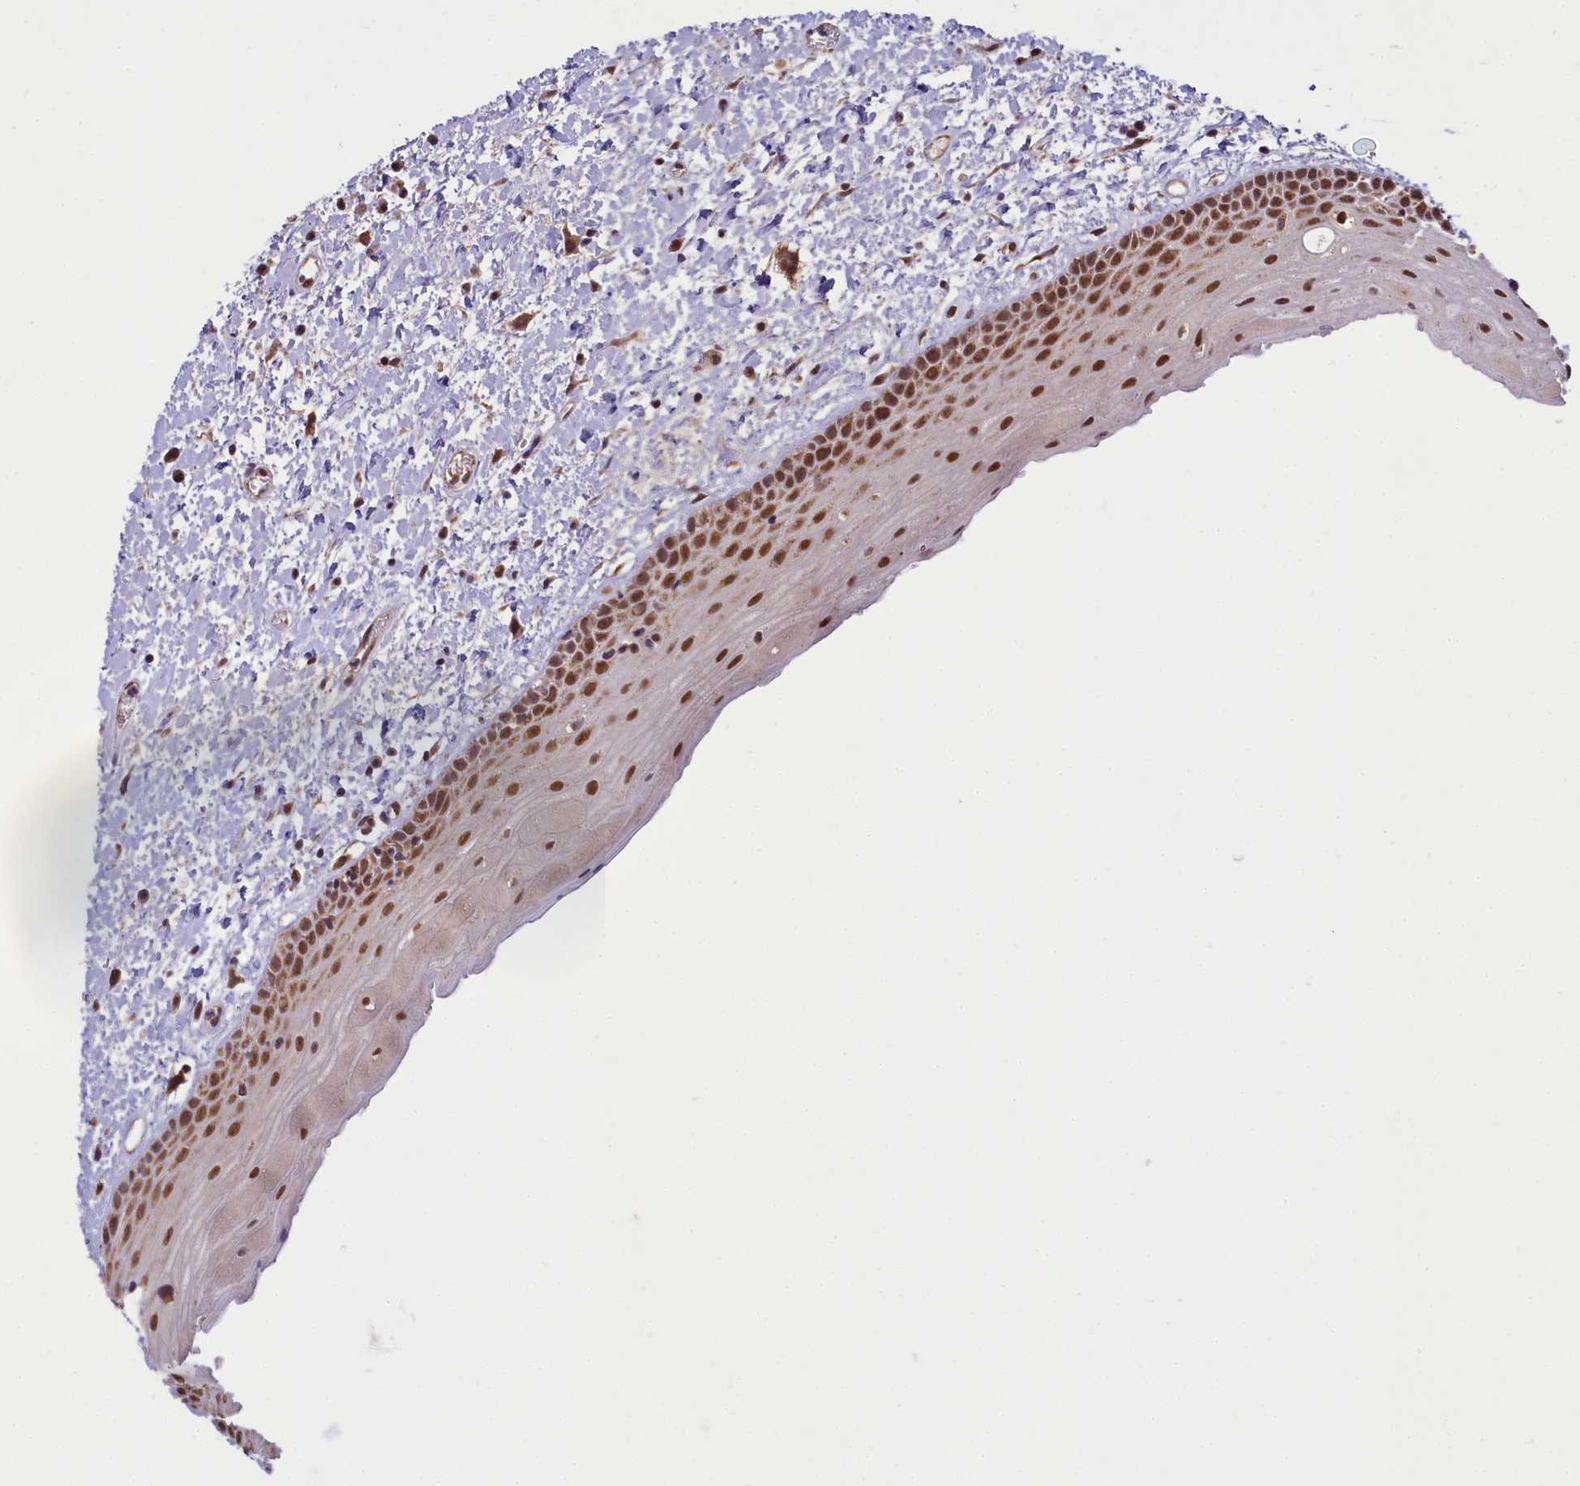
{"staining": {"intensity": "strong", "quantity": ">75%", "location": "nuclear"}, "tissue": "oral mucosa", "cell_type": "Squamous epithelial cells", "image_type": "normal", "snomed": [{"axis": "morphology", "description": "Normal tissue, NOS"}, {"axis": "topography", "description": "Oral tissue"}], "caption": "Human oral mucosa stained for a protein (brown) demonstrates strong nuclear positive staining in approximately >75% of squamous epithelial cells.", "gene": "PAF1", "patient": {"sex": "female", "age": 76}}